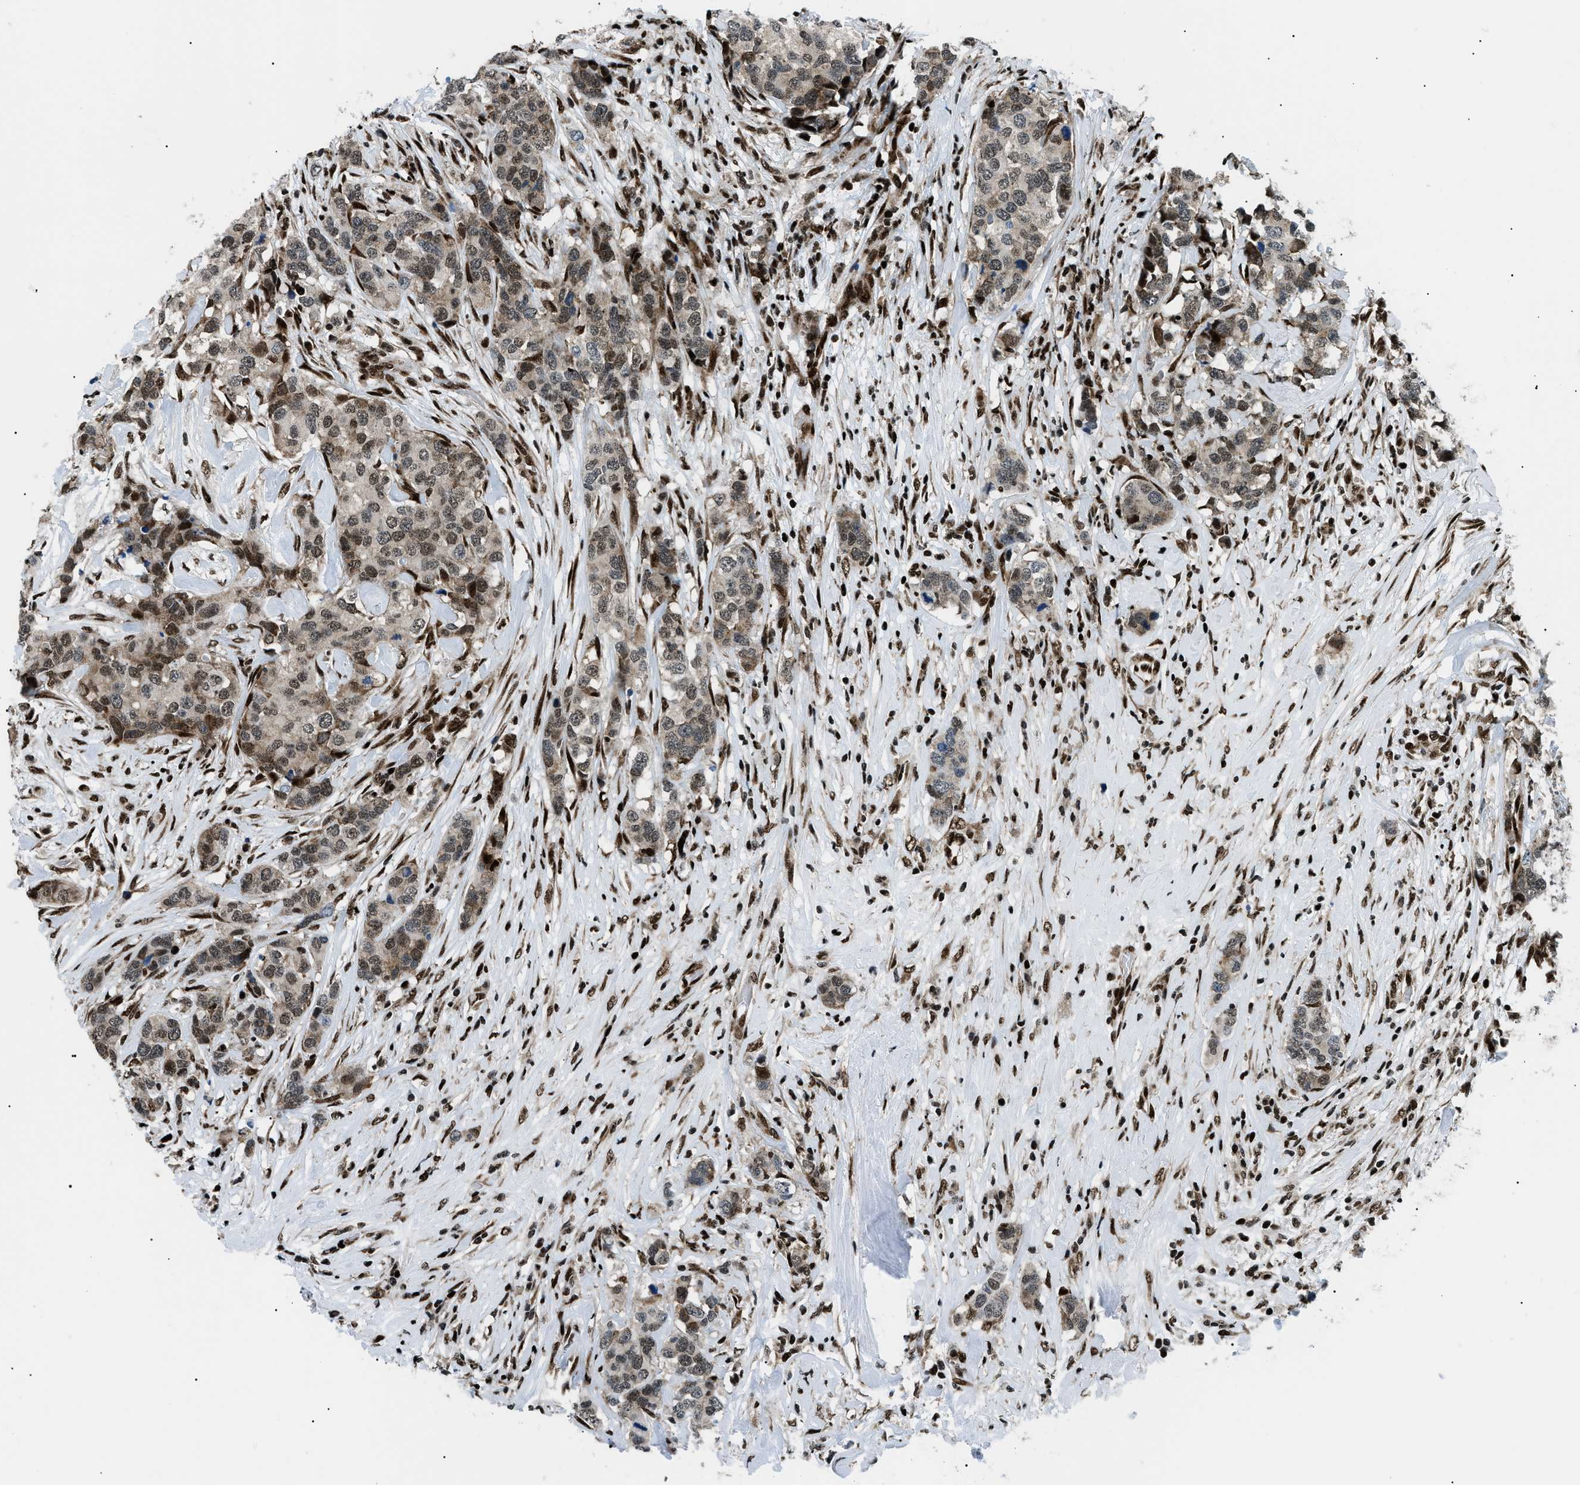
{"staining": {"intensity": "moderate", "quantity": "25%-75%", "location": "nuclear"}, "tissue": "breast cancer", "cell_type": "Tumor cells", "image_type": "cancer", "snomed": [{"axis": "morphology", "description": "Lobular carcinoma"}, {"axis": "topography", "description": "Breast"}], "caption": "Tumor cells show moderate nuclear positivity in about 25%-75% of cells in breast cancer.", "gene": "HNRNPK", "patient": {"sex": "female", "age": 59}}